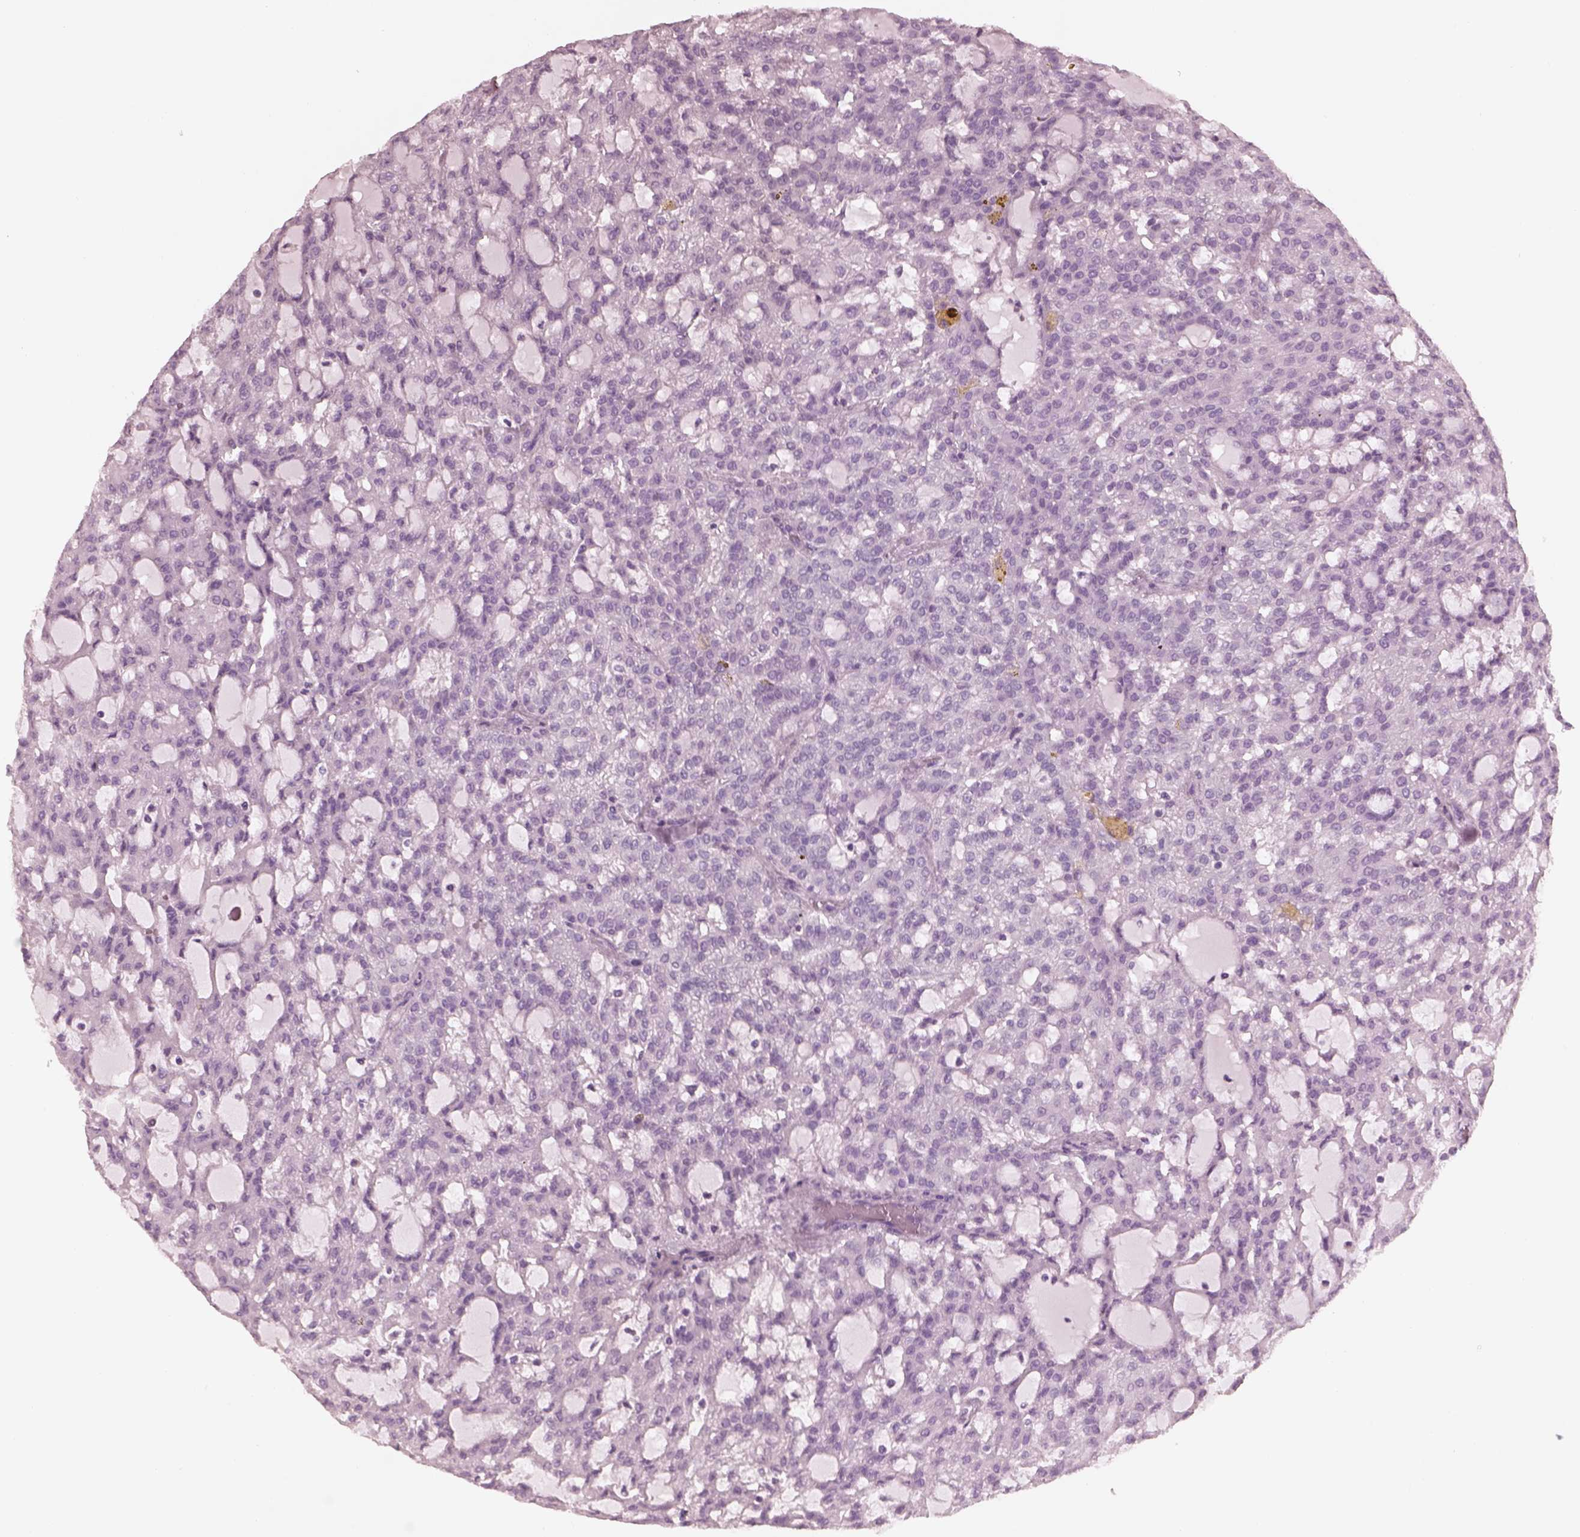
{"staining": {"intensity": "negative", "quantity": "none", "location": "none"}, "tissue": "renal cancer", "cell_type": "Tumor cells", "image_type": "cancer", "snomed": [{"axis": "morphology", "description": "Adenocarcinoma, NOS"}, {"axis": "topography", "description": "Kidney"}], "caption": "Immunohistochemistry (IHC) of renal cancer (adenocarcinoma) exhibits no expression in tumor cells.", "gene": "FABP9", "patient": {"sex": "male", "age": 63}}